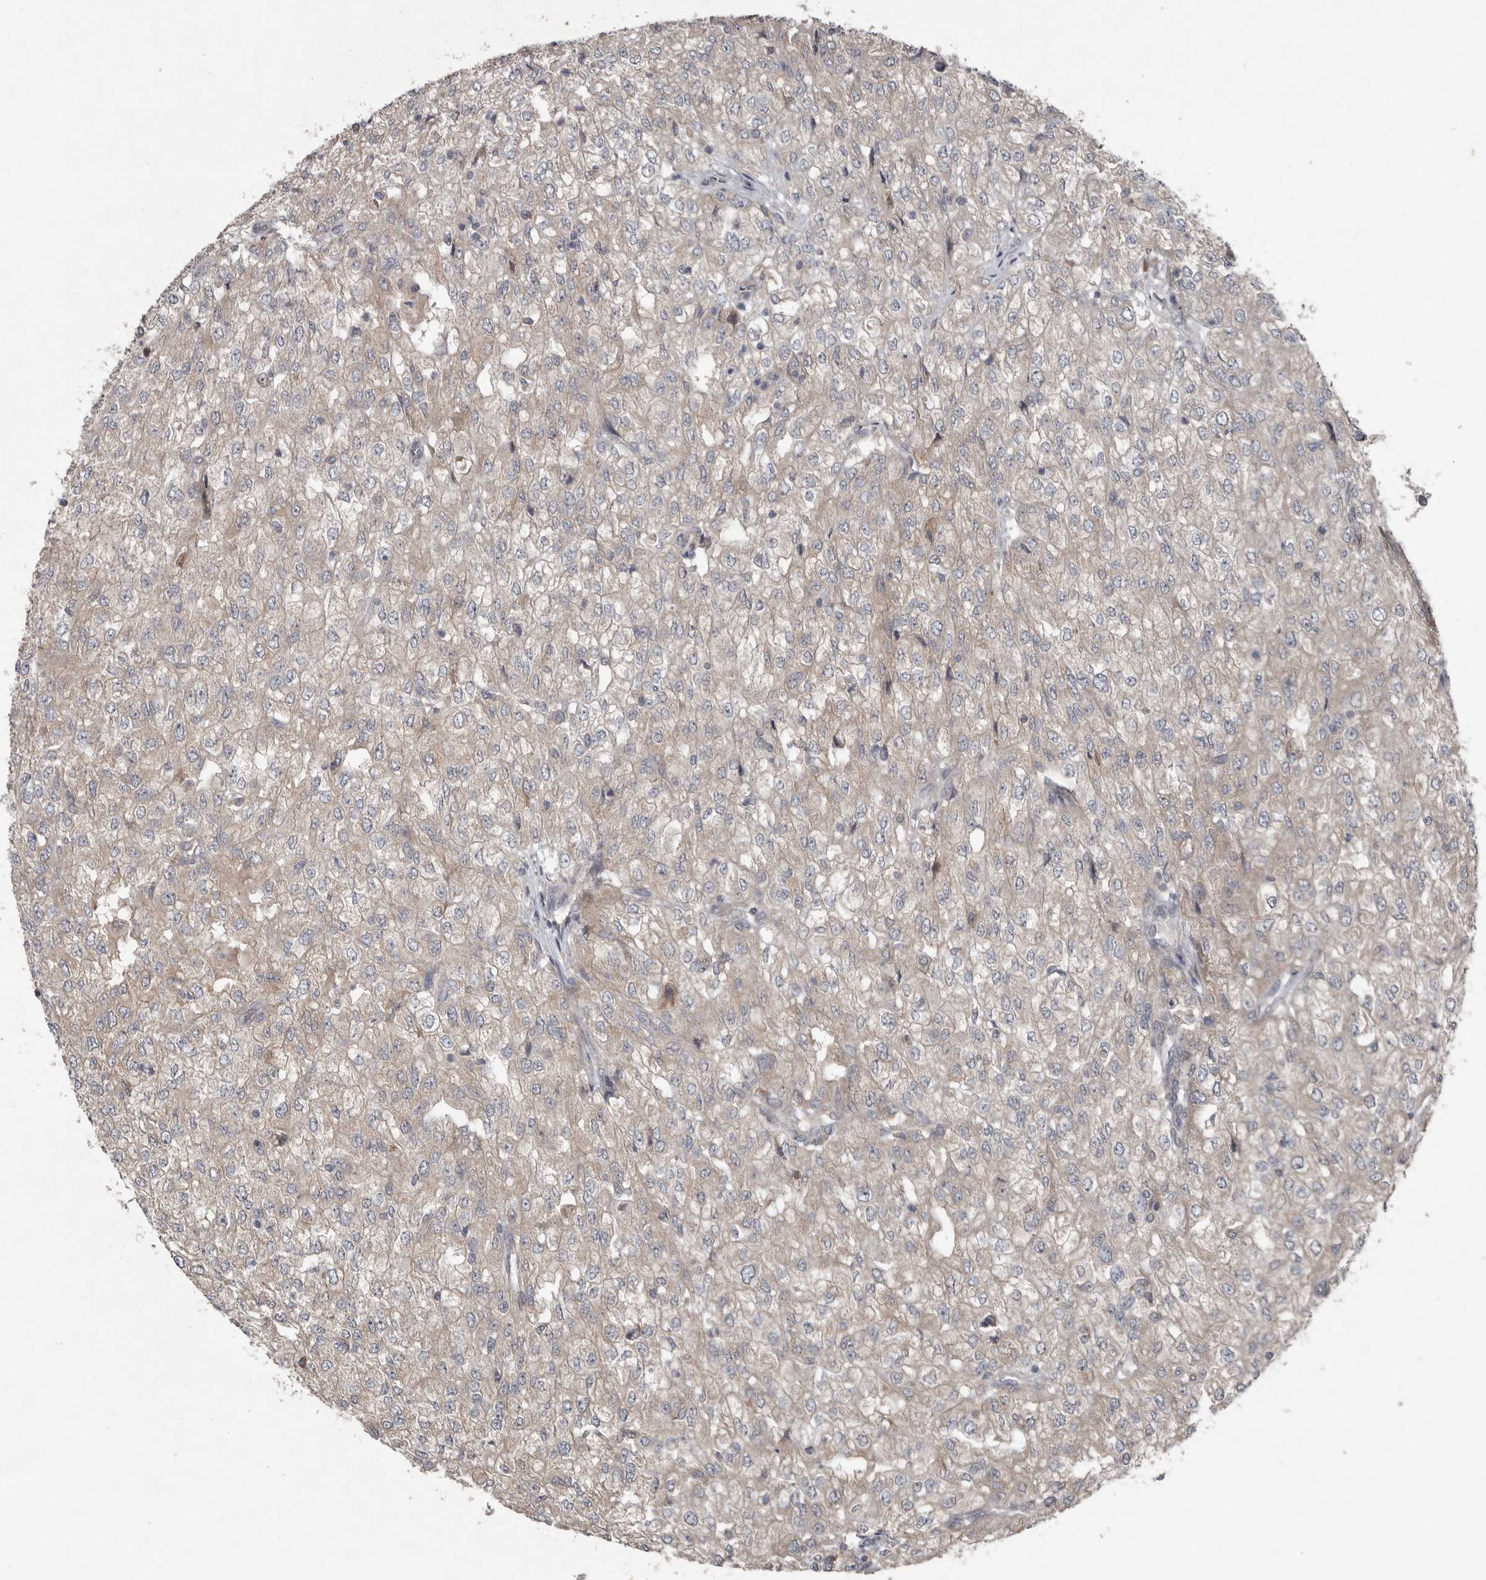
{"staining": {"intensity": "weak", "quantity": "<25%", "location": "cytoplasmic/membranous"}, "tissue": "renal cancer", "cell_type": "Tumor cells", "image_type": "cancer", "snomed": [{"axis": "morphology", "description": "Adenocarcinoma, NOS"}, {"axis": "topography", "description": "Kidney"}], "caption": "A high-resolution image shows IHC staining of renal cancer, which shows no significant positivity in tumor cells. Nuclei are stained in blue.", "gene": "CHML", "patient": {"sex": "female", "age": 54}}